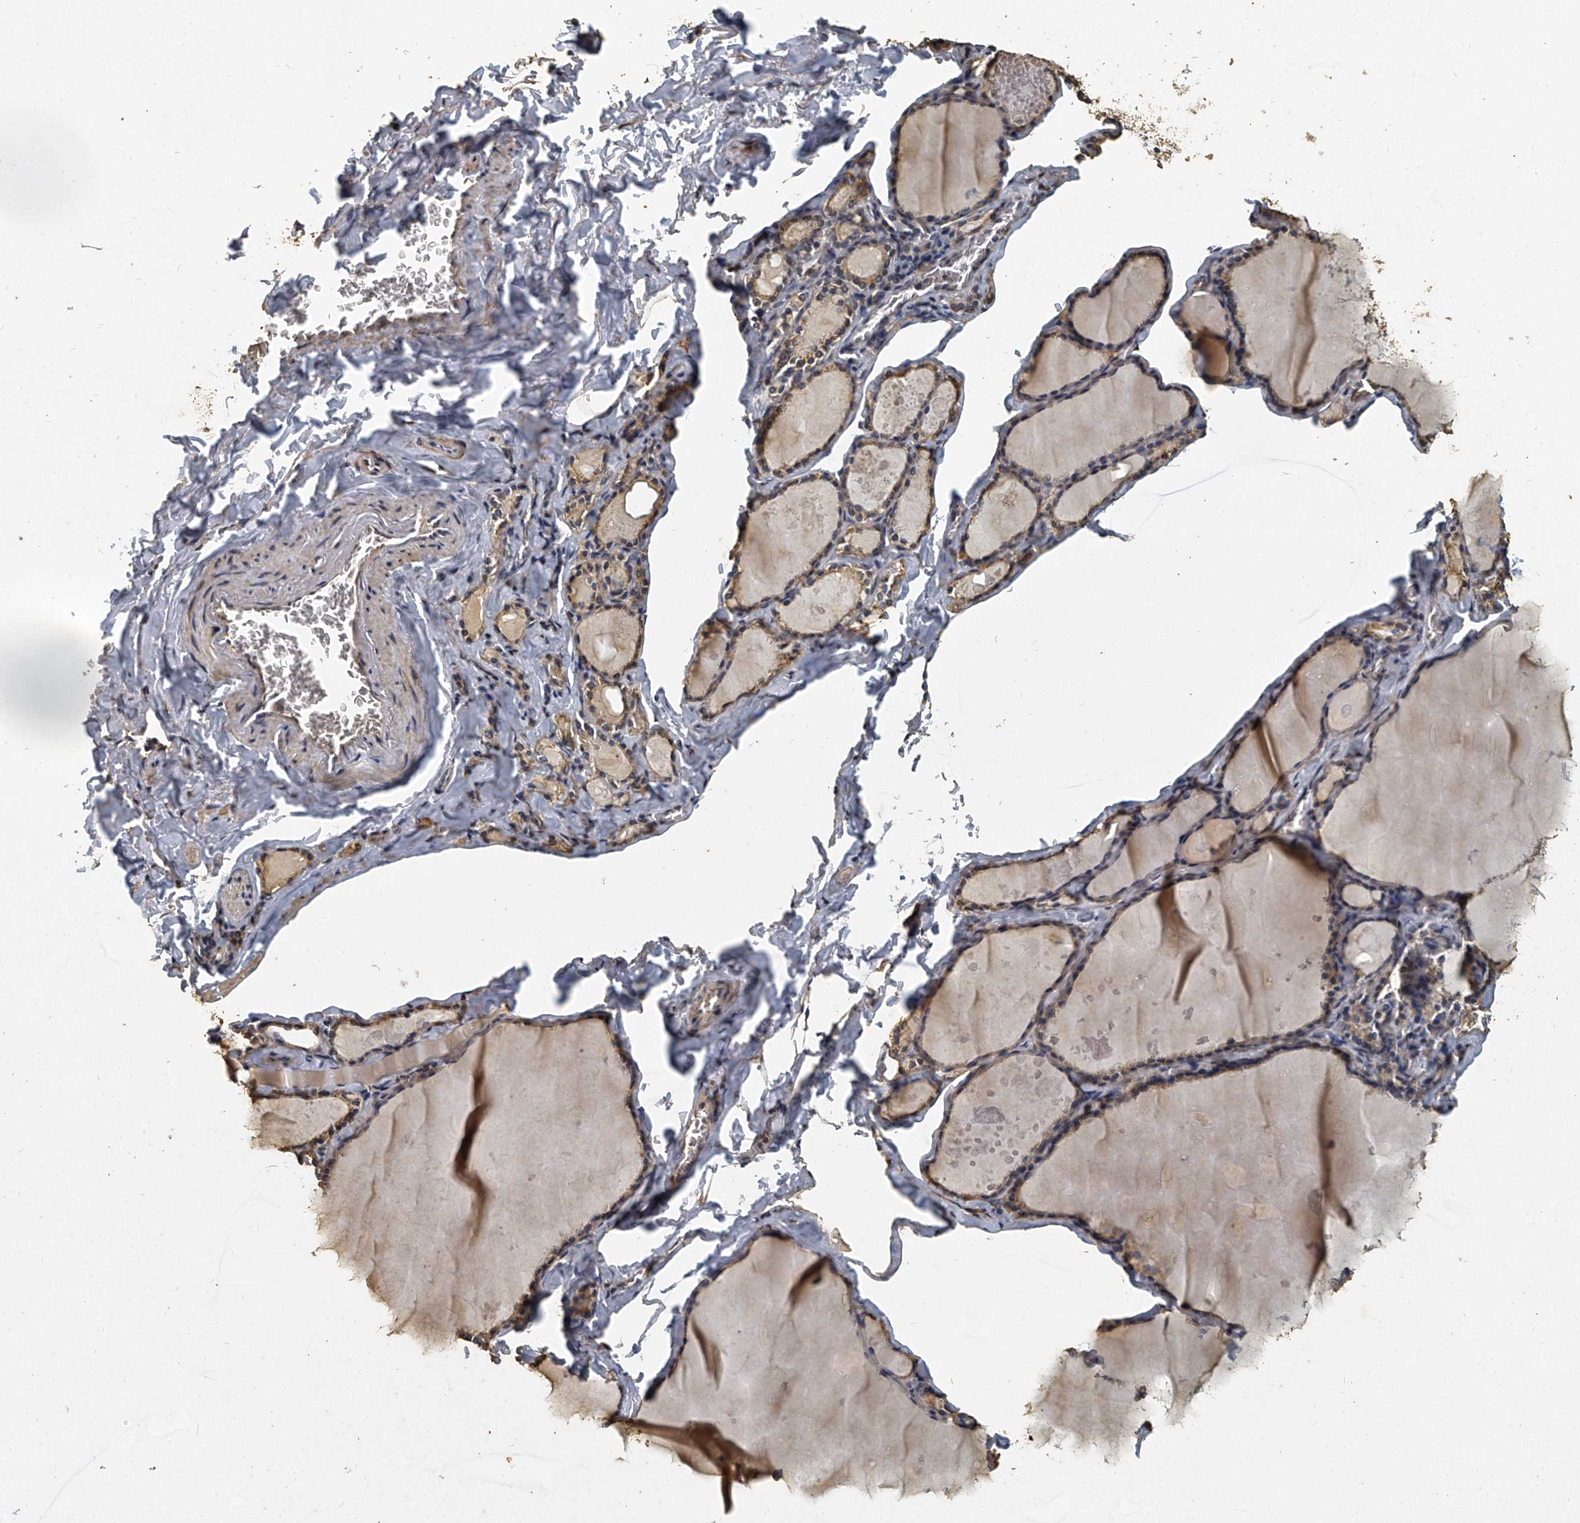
{"staining": {"intensity": "moderate", "quantity": ">75%", "location": "cytoplasmic/membranous"}, "tissue": "thyroid gland", "cell_type": "Glandular cells", "image_type": "normal", "snomed": [{"axis": "morphology", "description": "Normal tissue, NOS"}, {"axis": "topography", "description": "Thyroid gland"}], "caption": "The image reveals a brown stain indicating the presence of a protein in the cytoplasmic/membranous of glandular cells in thyroid gland. The staining was performed using DAB, with brown indicating positive protein expression. Nuclei are stained blue with hematoxylin.", "gene": "MRPL28", "patient": {"sex": "male", "age": 56}}